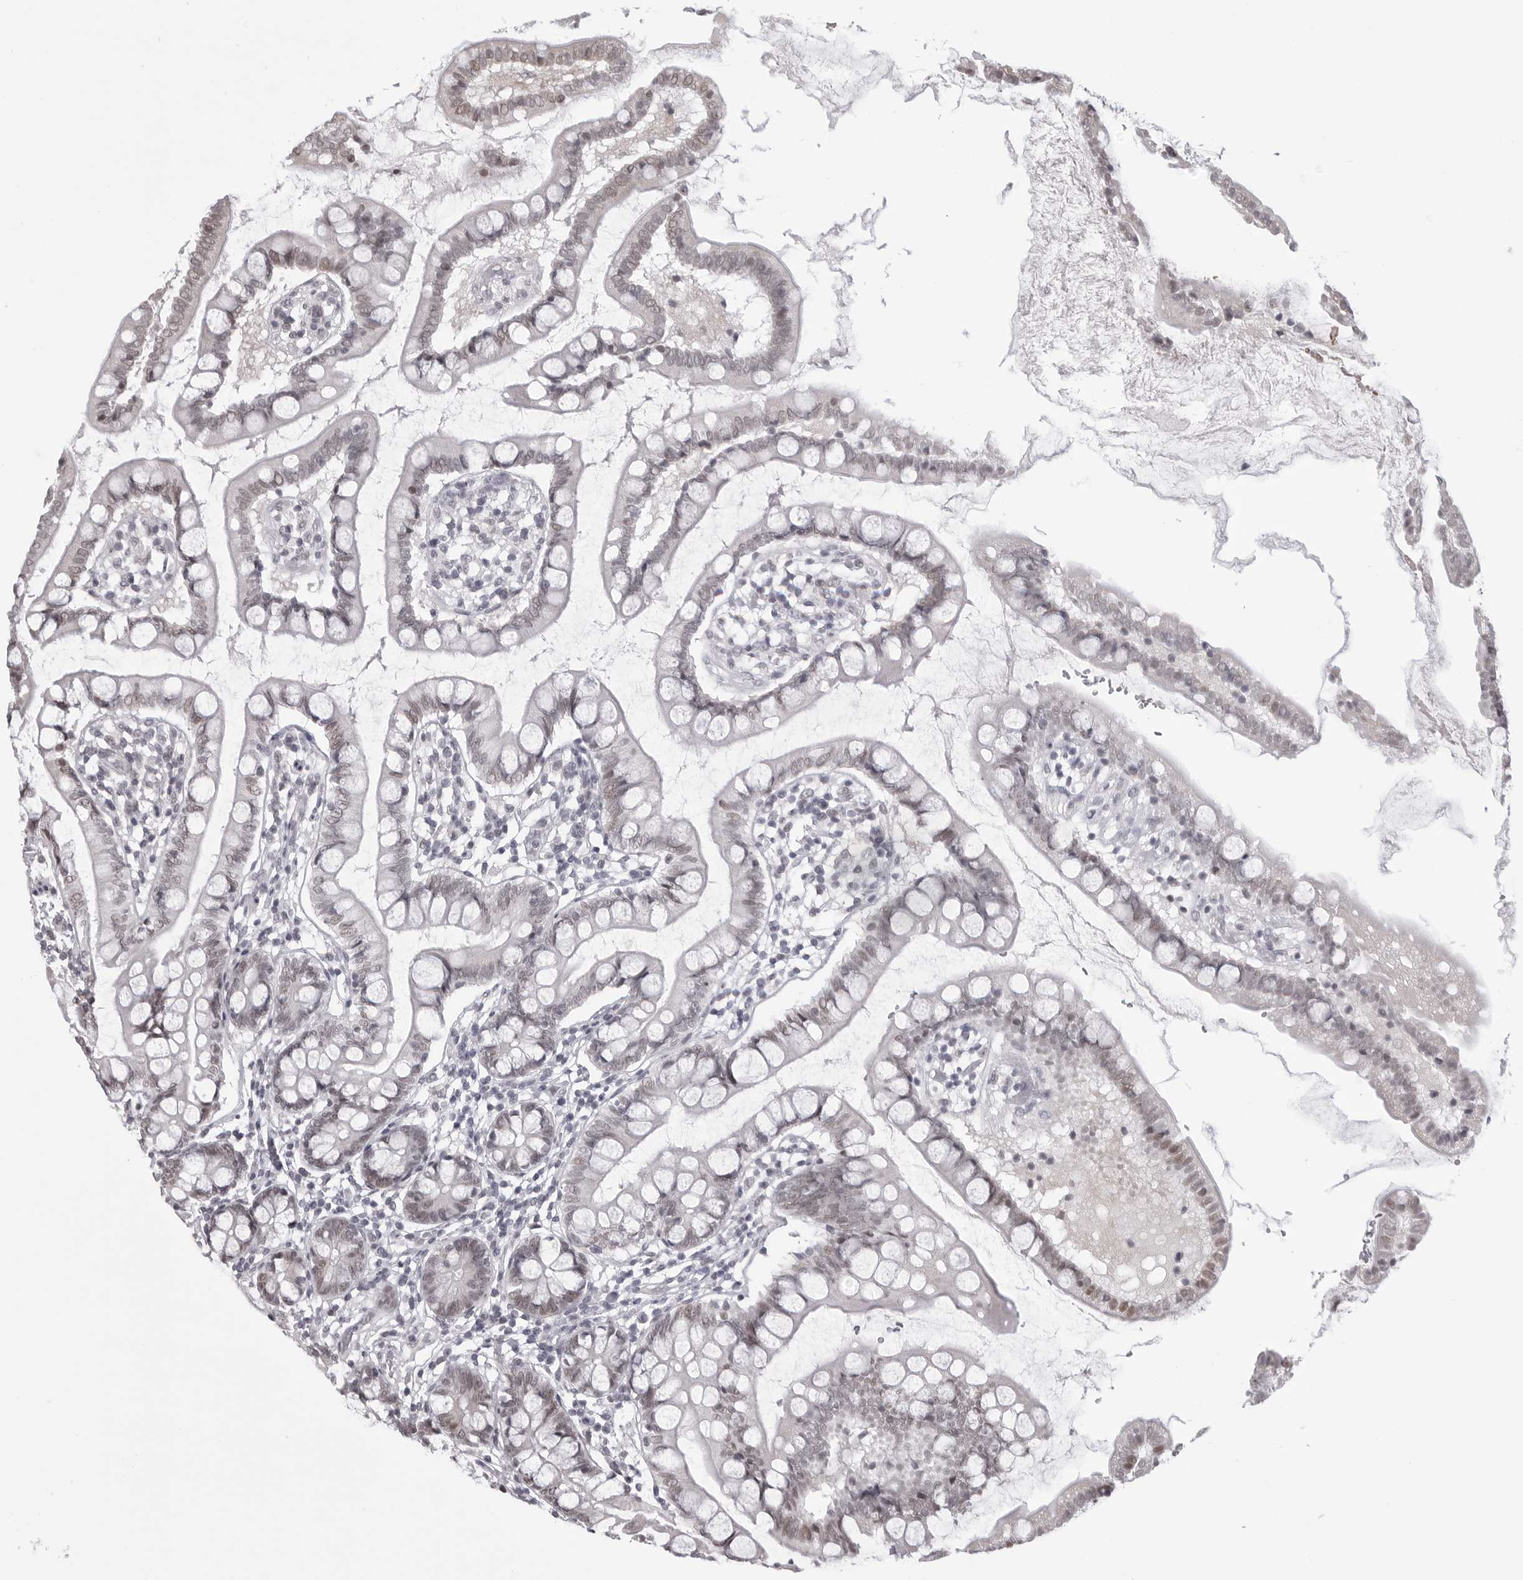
{"staining": {"intensity": "weak", "quantity": "25%-75%", "location": "nuclear"}, "tissue": "small intestine", "cell_type": "Glandular cells", "image_type": "normal", "snomed": [{"axis": "morphology", "description": "Normal tissue, NOS"}, {"axis": "topography", "description": "Small intestine"}], "caption": "Immunohistochemical staining of benign human small intestine shows 25%-75% levels of weak nuclear protein expression in approximately 25%-75% of glandular cells.", "gene": "PHF3", "patient": {"sex": "female", "age": 84}}